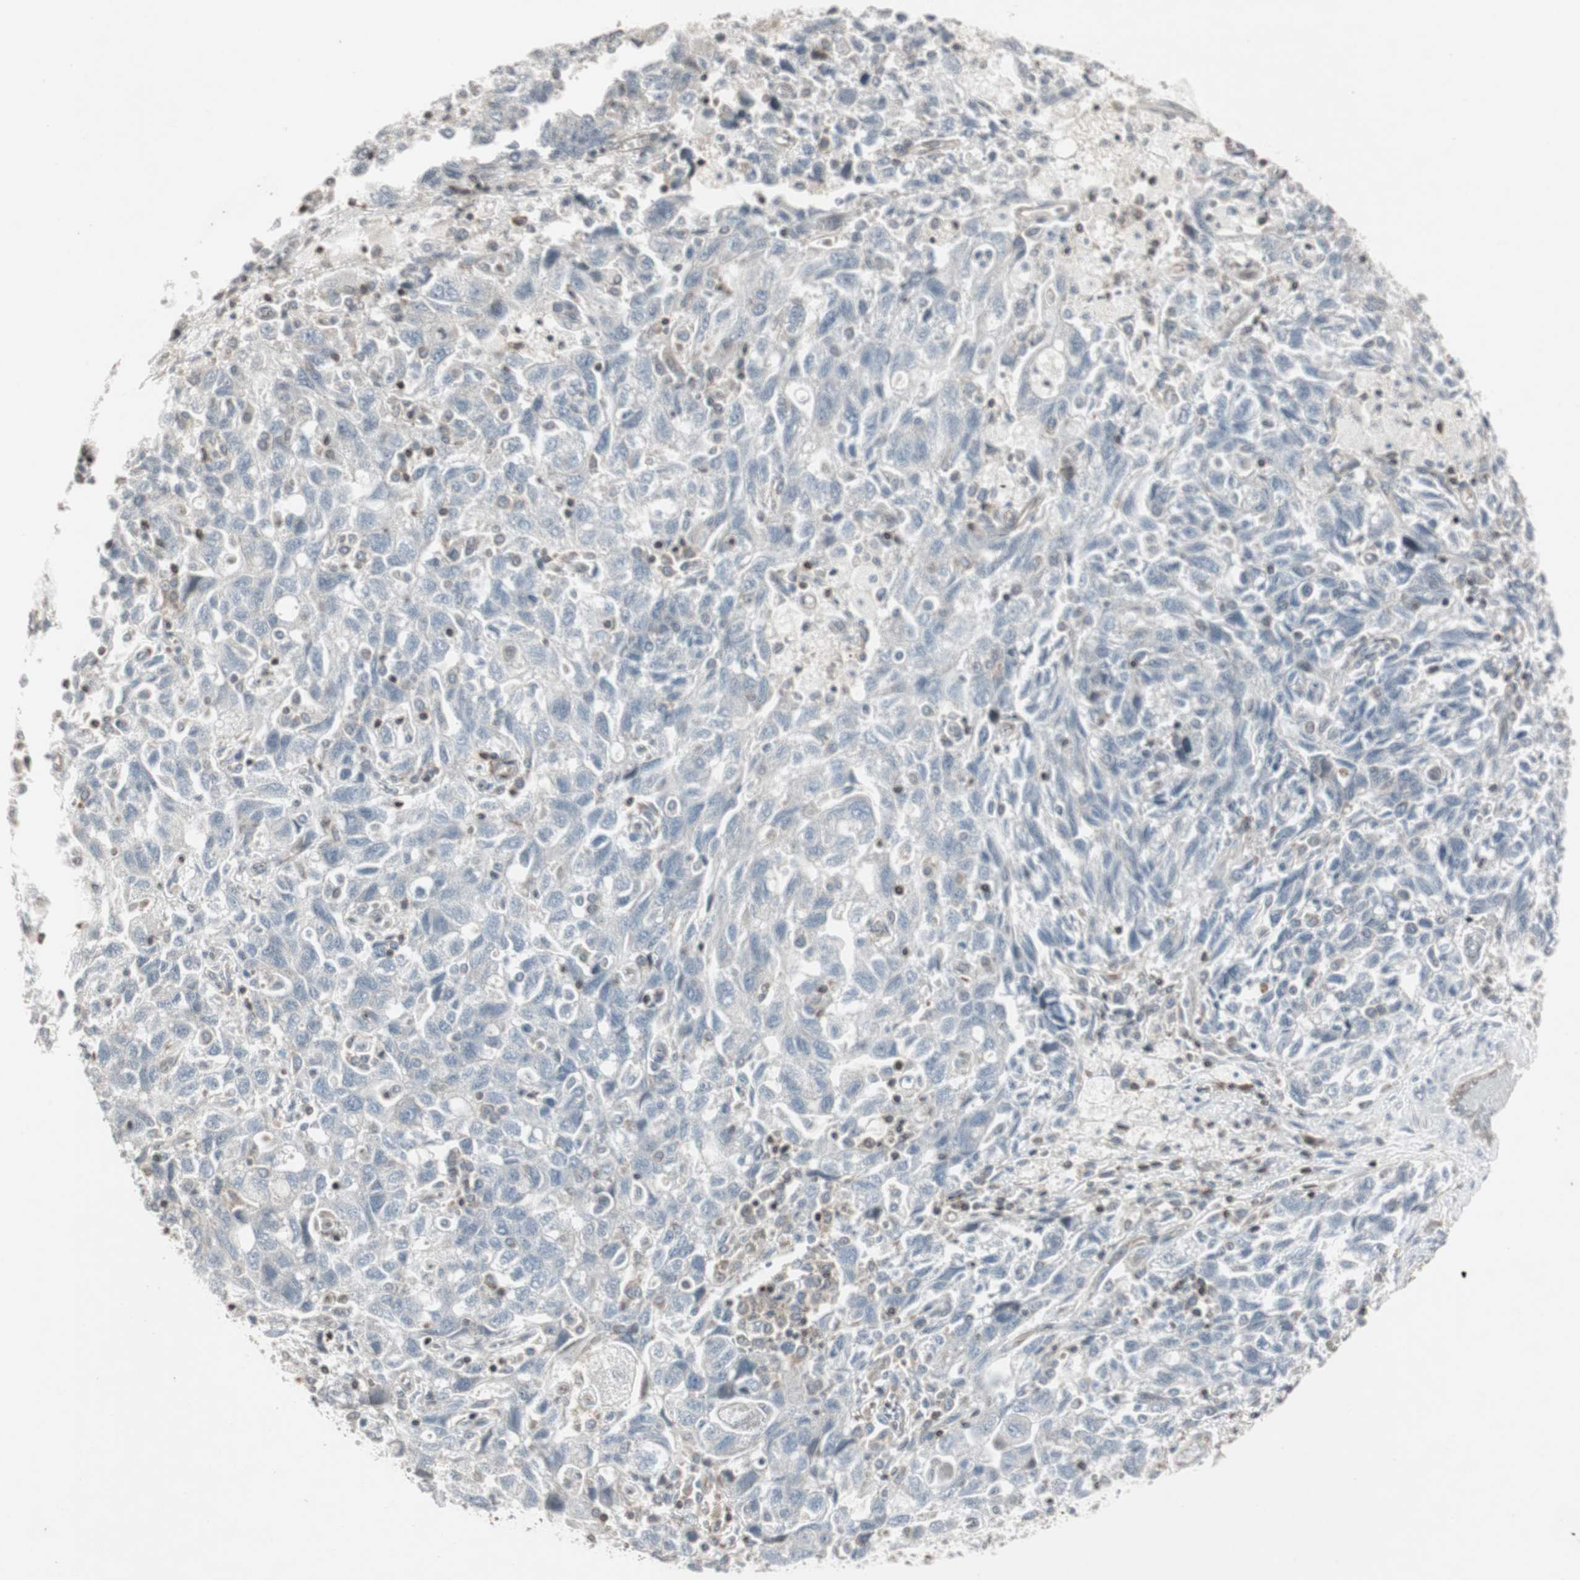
{"staining": {"intensity": "negative", "quantity": "none", "location": "none"}, "tissue": "ovarian cancer", "cell_type": "Tumor cells", "image_type": "cancer", "snomed": [{"axis": "morphology", "description": "Carcinoma, NOS"}, {"axis": "morphology", "description": "Cystadenocarcinoma, serous, NOS"}, {"axis": "topography", "description": "Ovary"}], "caption": "Immunohistochemistry (IHC) histopathology image of ovarian carcinoma stained for a protein (brown), which exhibits no staining in tumor cells.", "gene": "ARHGEF1", "patient": {"sex": "female", "age": 69}}